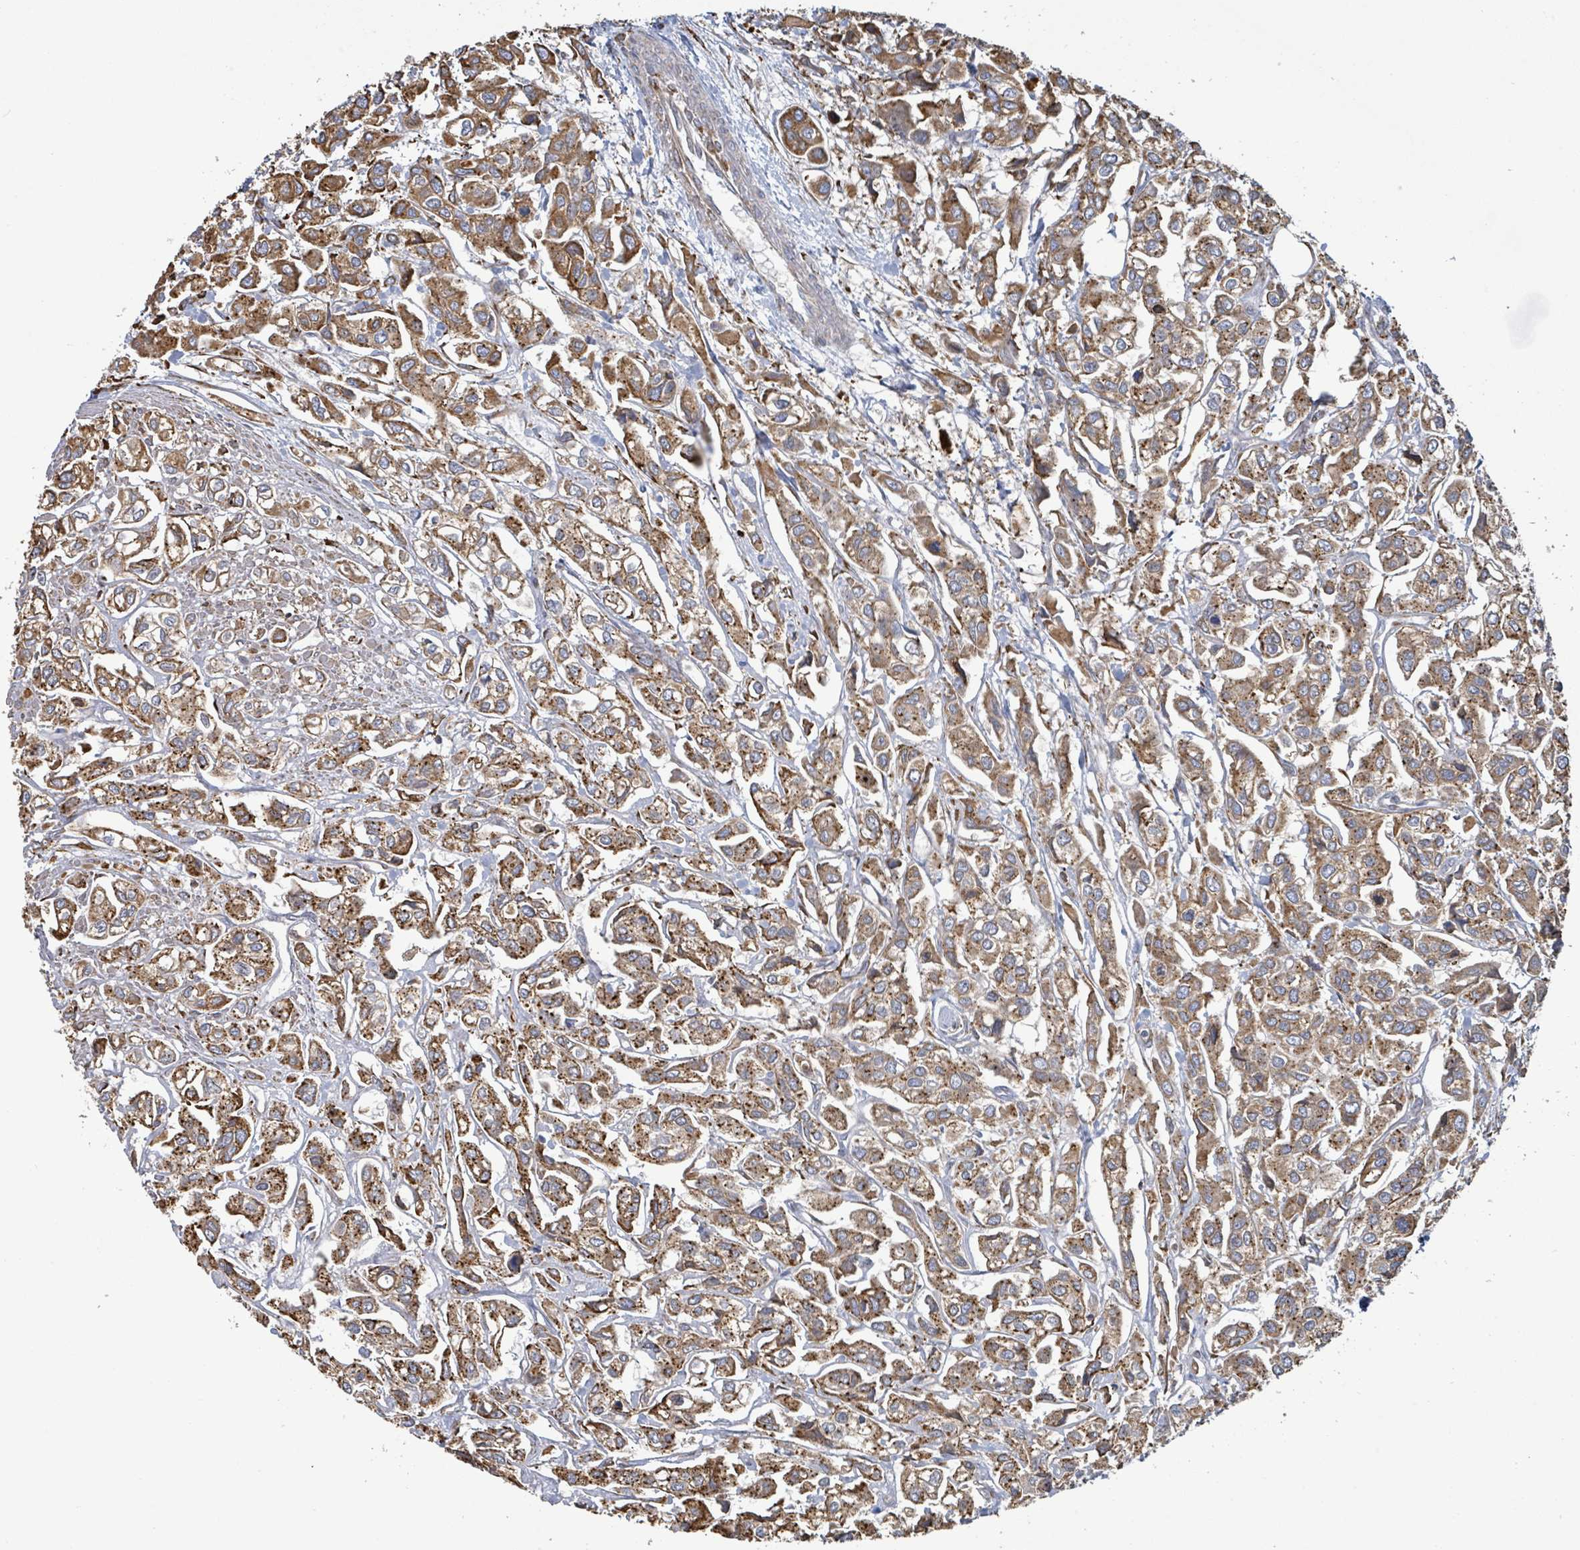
{"staining": {"intensity": "moderate", "quantity": ">75%", "location": "cytoplasmic/membranous"}, "tissue": "urothelial cancer", "cell_type": "Tumor cells", "image_type": "cancer", "snomed": [{"axis": "morphology", "description": "Urothelial carcinoma, High grade"}, {"axis": "topography", "description": "Urinary bladder"}], "caption": "High-power microscopy captured an immunohistochemistry (IHC) histopathology image of urothelial carcinoma (high-grade), revealing moderate cytoplasmic/membranous positivity in about >75% of tumor cells.", "gene": "RFPL4A", "patient": {"sex": "male", "age": 67}}